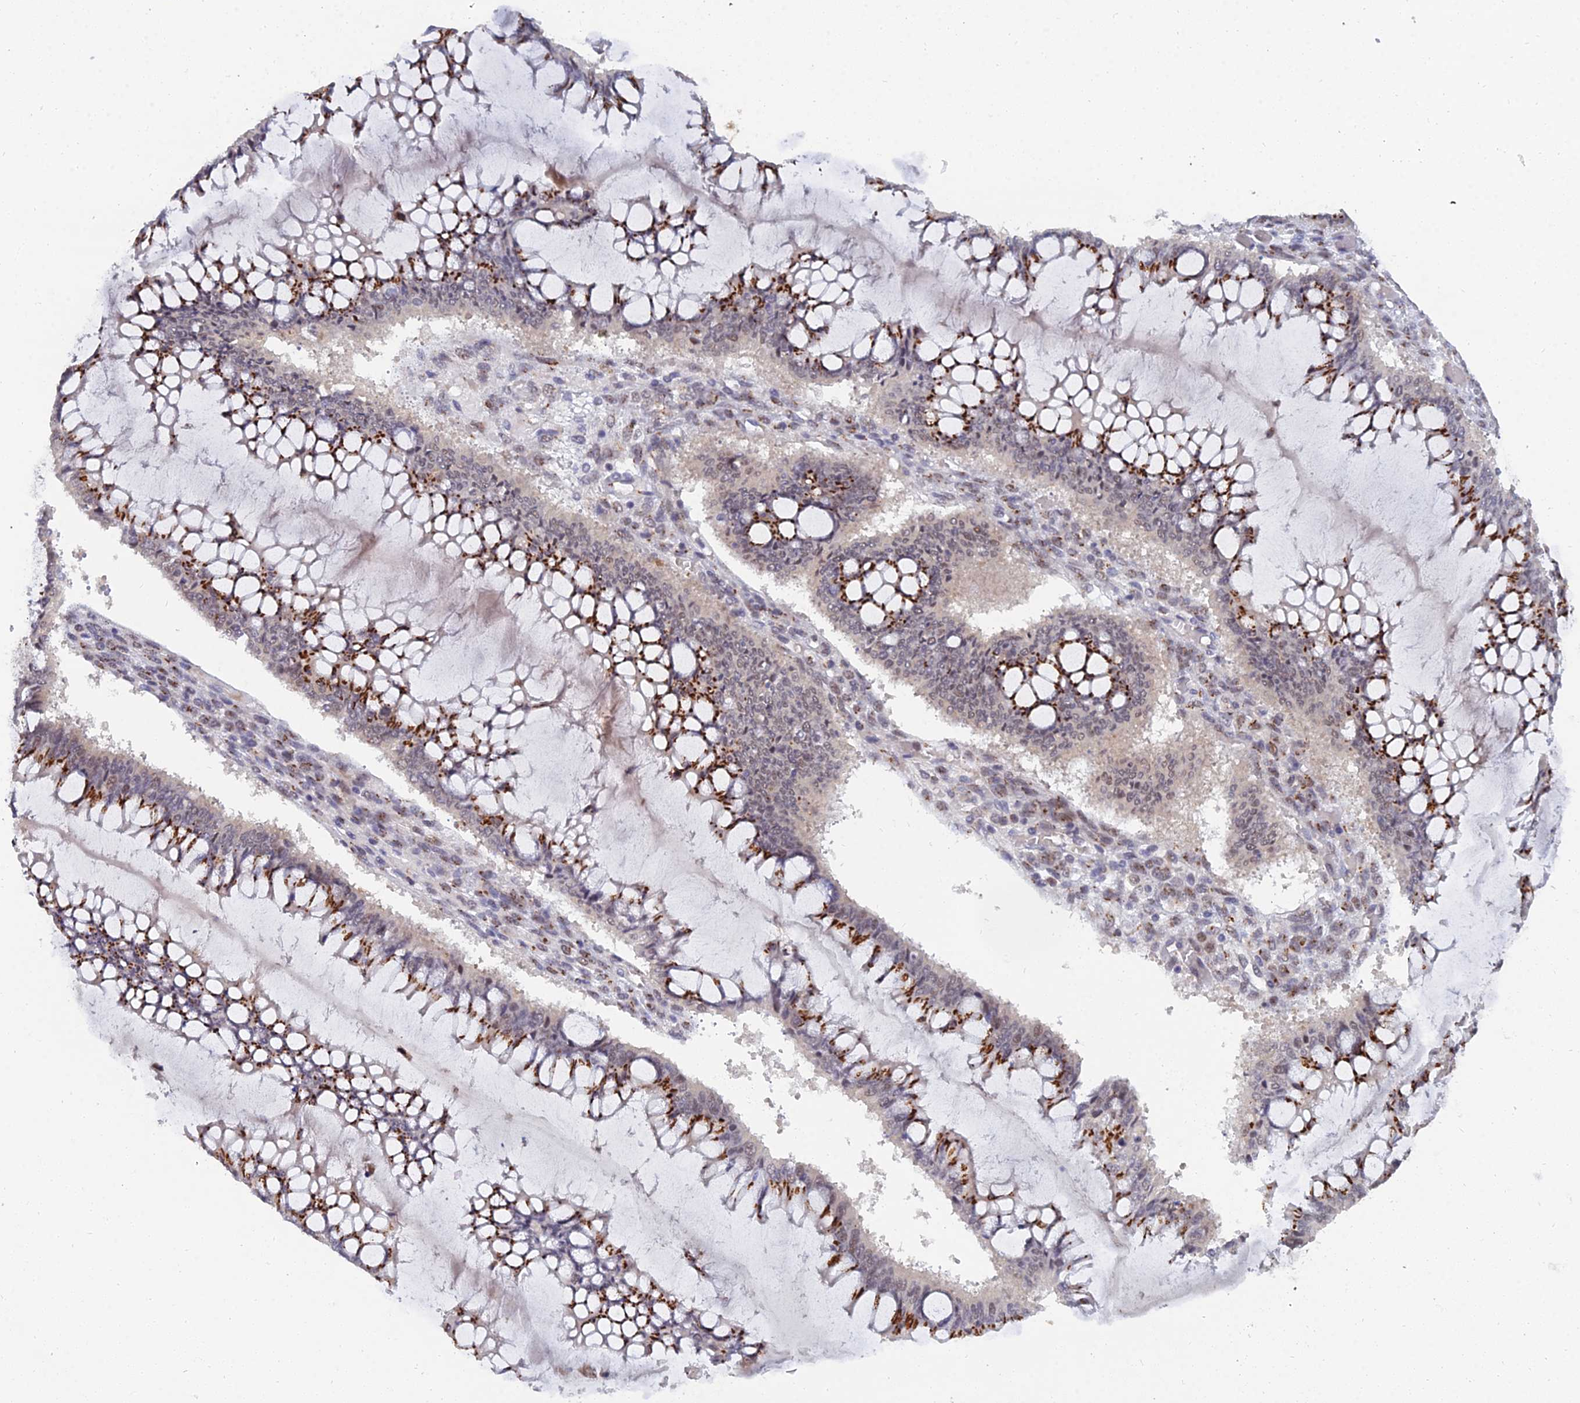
{"staining": {"intensity": "strong", "quantity": ">75%", "location": "cytoplasmic/membranous"}, "tissue": "ovarian cancer", "cell_type": "Tumor cells", "image_type": "cancer", "snomed": [{"axis": "morphology", "description": "Cystadenocarcinoma, mucinous, NOS"}, {"axis": "topography", "description": "Ovary"}], "caption": "Protein staining by immunohistochemistry displays strong cytoplasmic/membranous staining in about >75% of tumor cells in mucinous cystadenocarcinoma (ovarian).", "gene": "THOC3", "patient": {"sex": "female", "age": 73}}